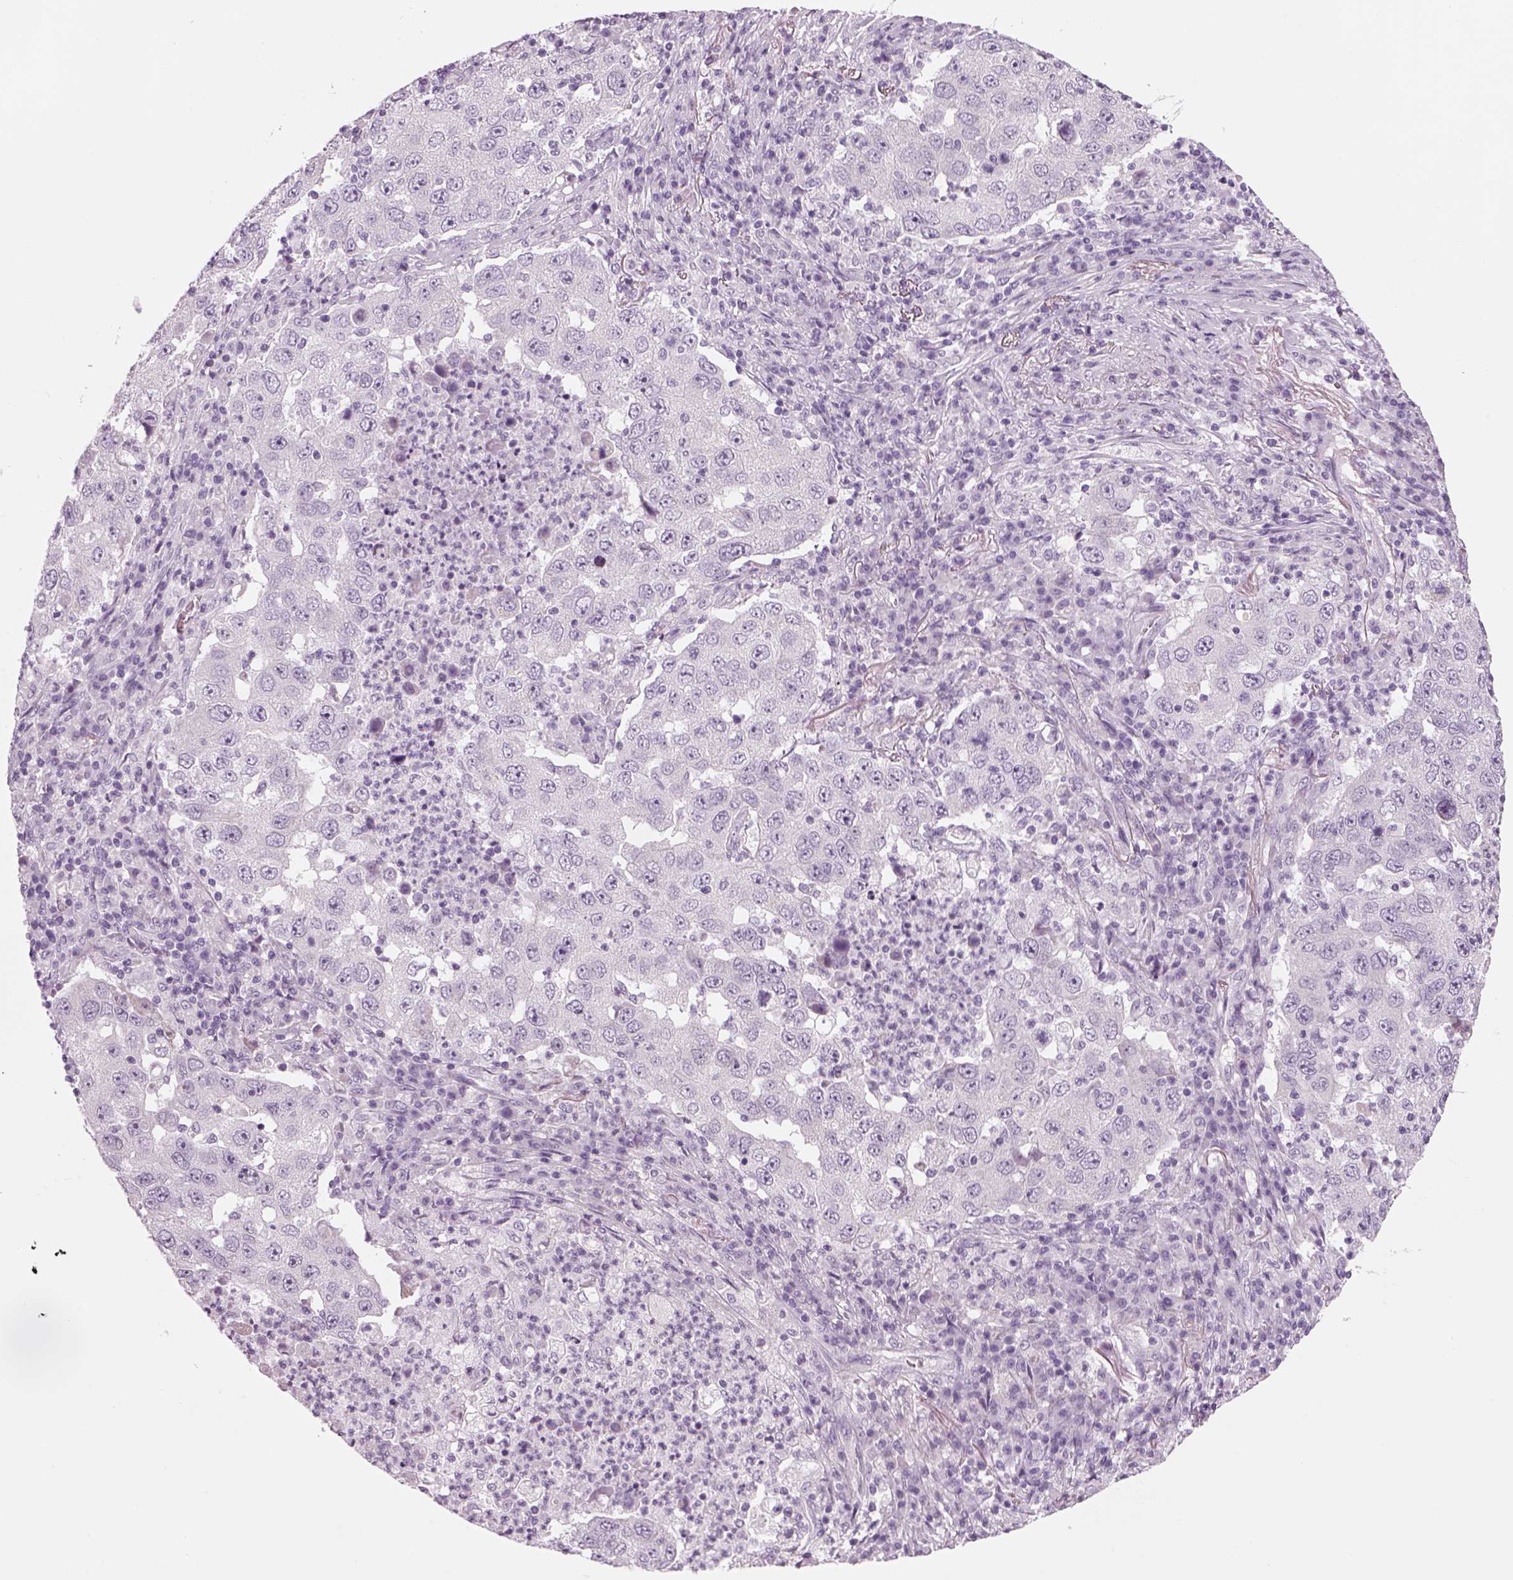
{"staining": {"intensity": "negative", "quantity": "none", "location": "none"}, "tissue": "lung cancer", "cell_type": "Tumor cells", "image_type": "cancer", "snomed": [{"axis": "morphology", "description": "Adenocarcinoma, NOS"}, {"axis": "topography", "description": "Lung"}], "caption": "Immunohistochemistry image of human lung adenocarcinoma stained for a protein (brown), which displays no expression in tumor cells.", "gene": "KCNMB4", "patient": {"sex": "male", "age": 73}}